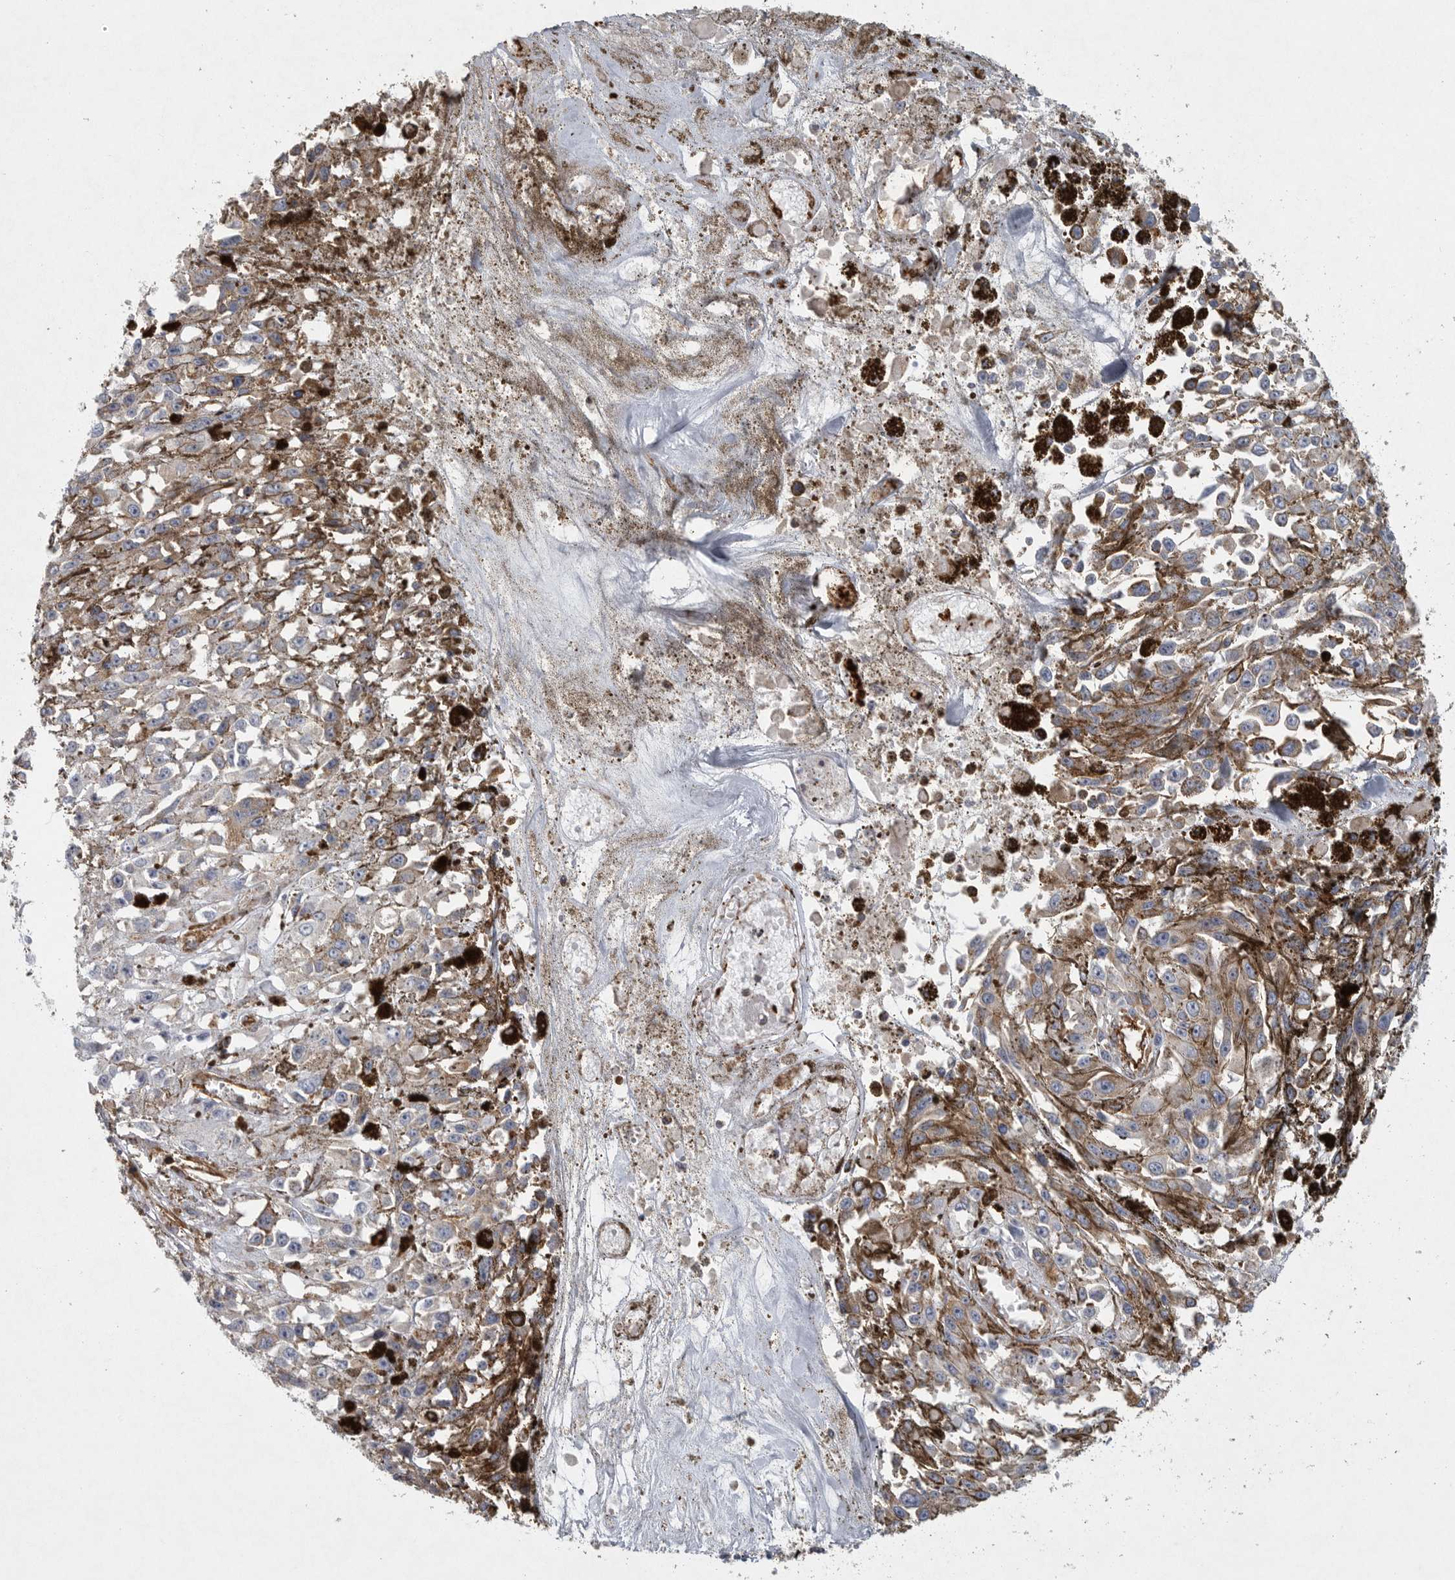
{"staining": {"intensity": "weak", "quantity": ">75%", "location": "cytoplasmic/membranous"}, "tissue": "melanoma", "cell_type": "Tumor cells", "image_type": "cancer", "snomed": [{"axis": "morphology", "description": "Malignant melanoma, Metastatic site"}, {"axis": "topography", "description": "Lymph node"}], "caption": "Tumor cells show weak cytoplasmic/membranous staining in approximately >75% of cells in malignant melanoma (metastatic site).", "gene": "MINPP1", "patient": {"sex": "male", "age": 59}}